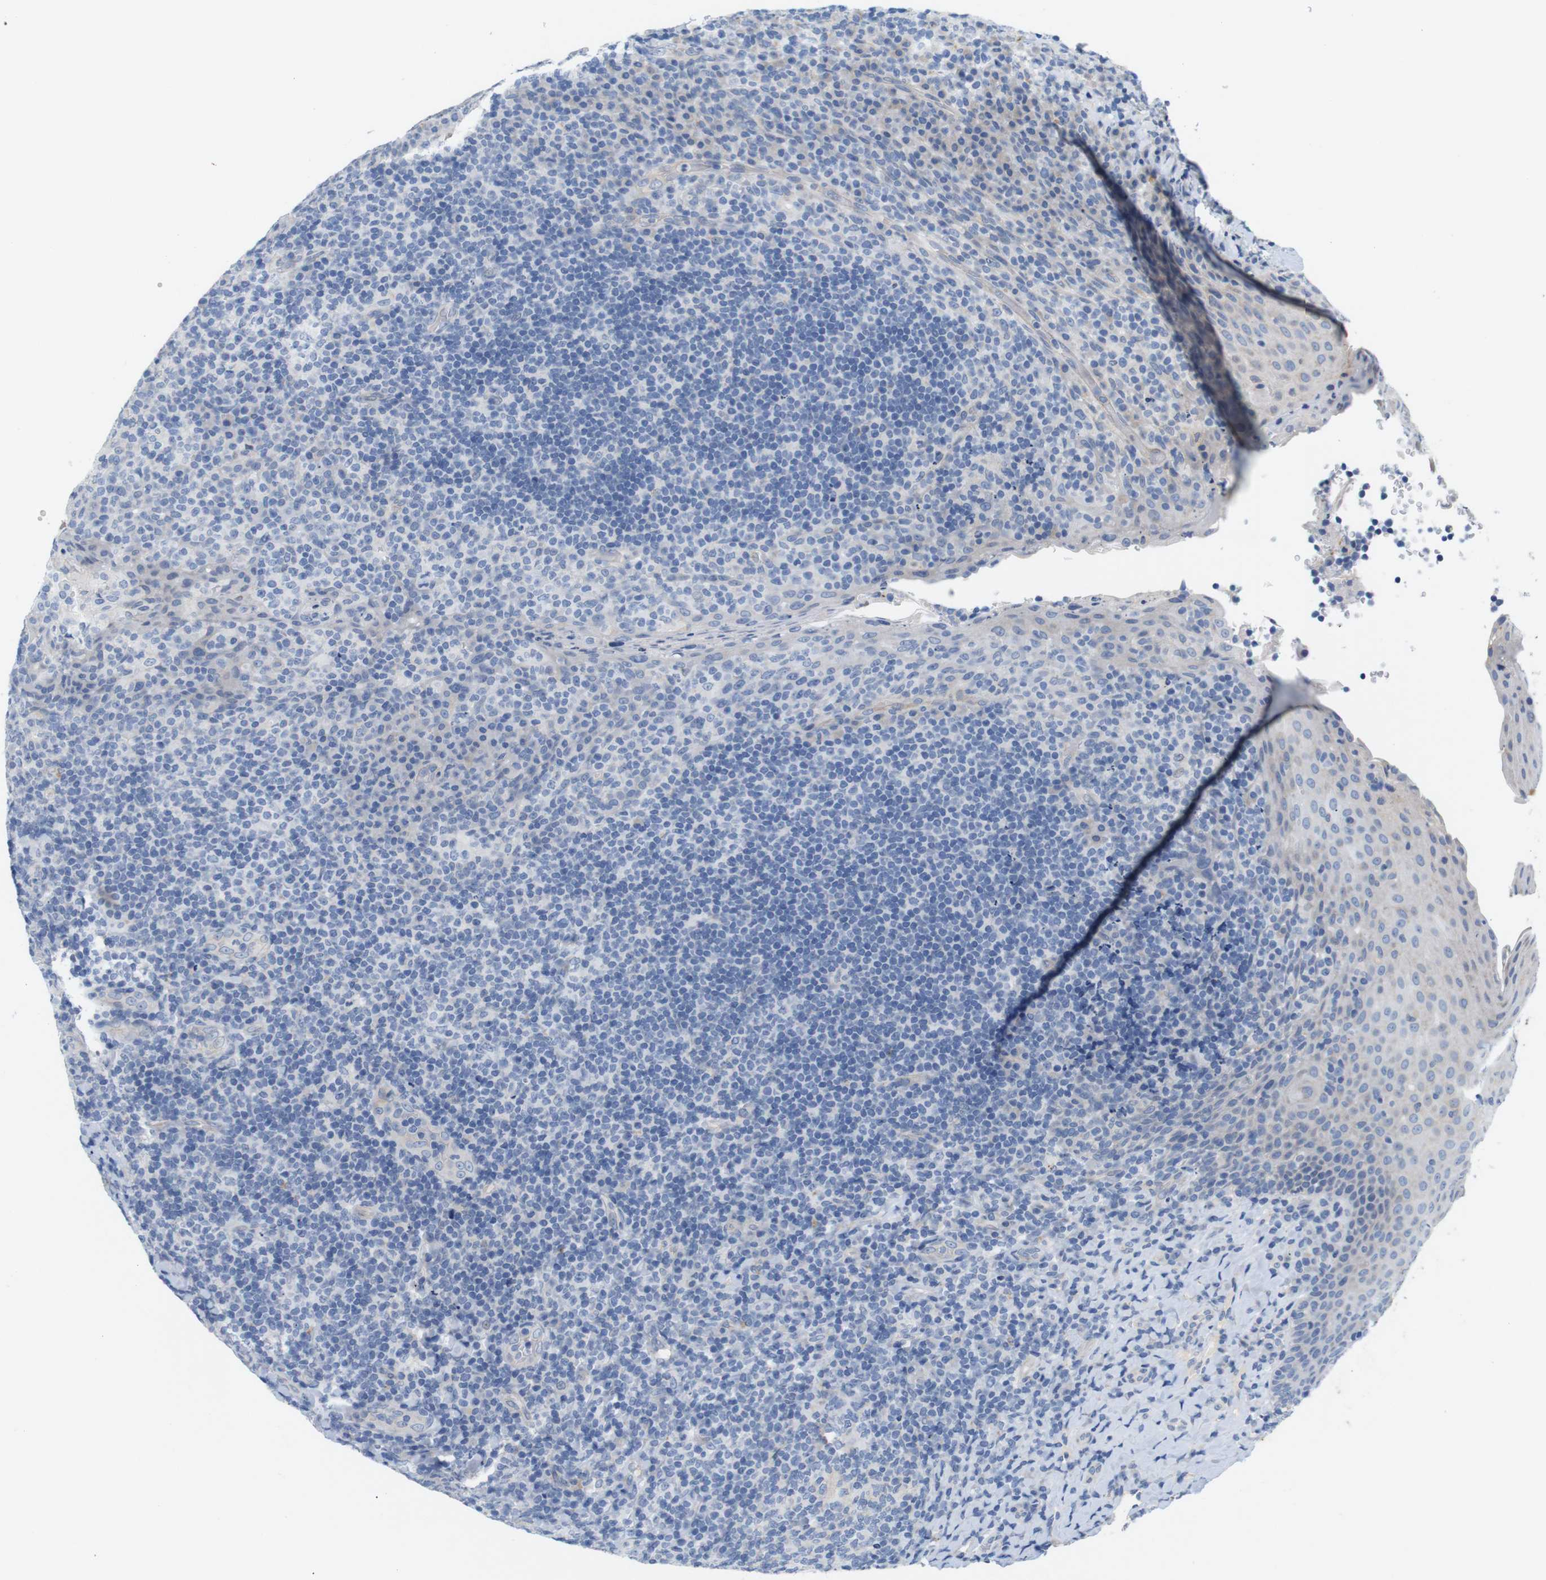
{"staining": {"intensity": "negative", "quantity": "none", "location": "none"}, "tissue": "tonsil", "cell_type": "Germinal center cells", "image_type": "normal", "snomed": [{"axis": "morphology", "description": "Normal tissue, NOS"}, {"axis": "topography", "description": "Tonsil"}], "caption": "DAB (3,3'-diaminobenzidine) immunohistochemical staining of normal human tonsil reveals no significant positivity in germinal center cells.", "gene": "ITGA5", "patient": {"sex": "male", "age": 17}}